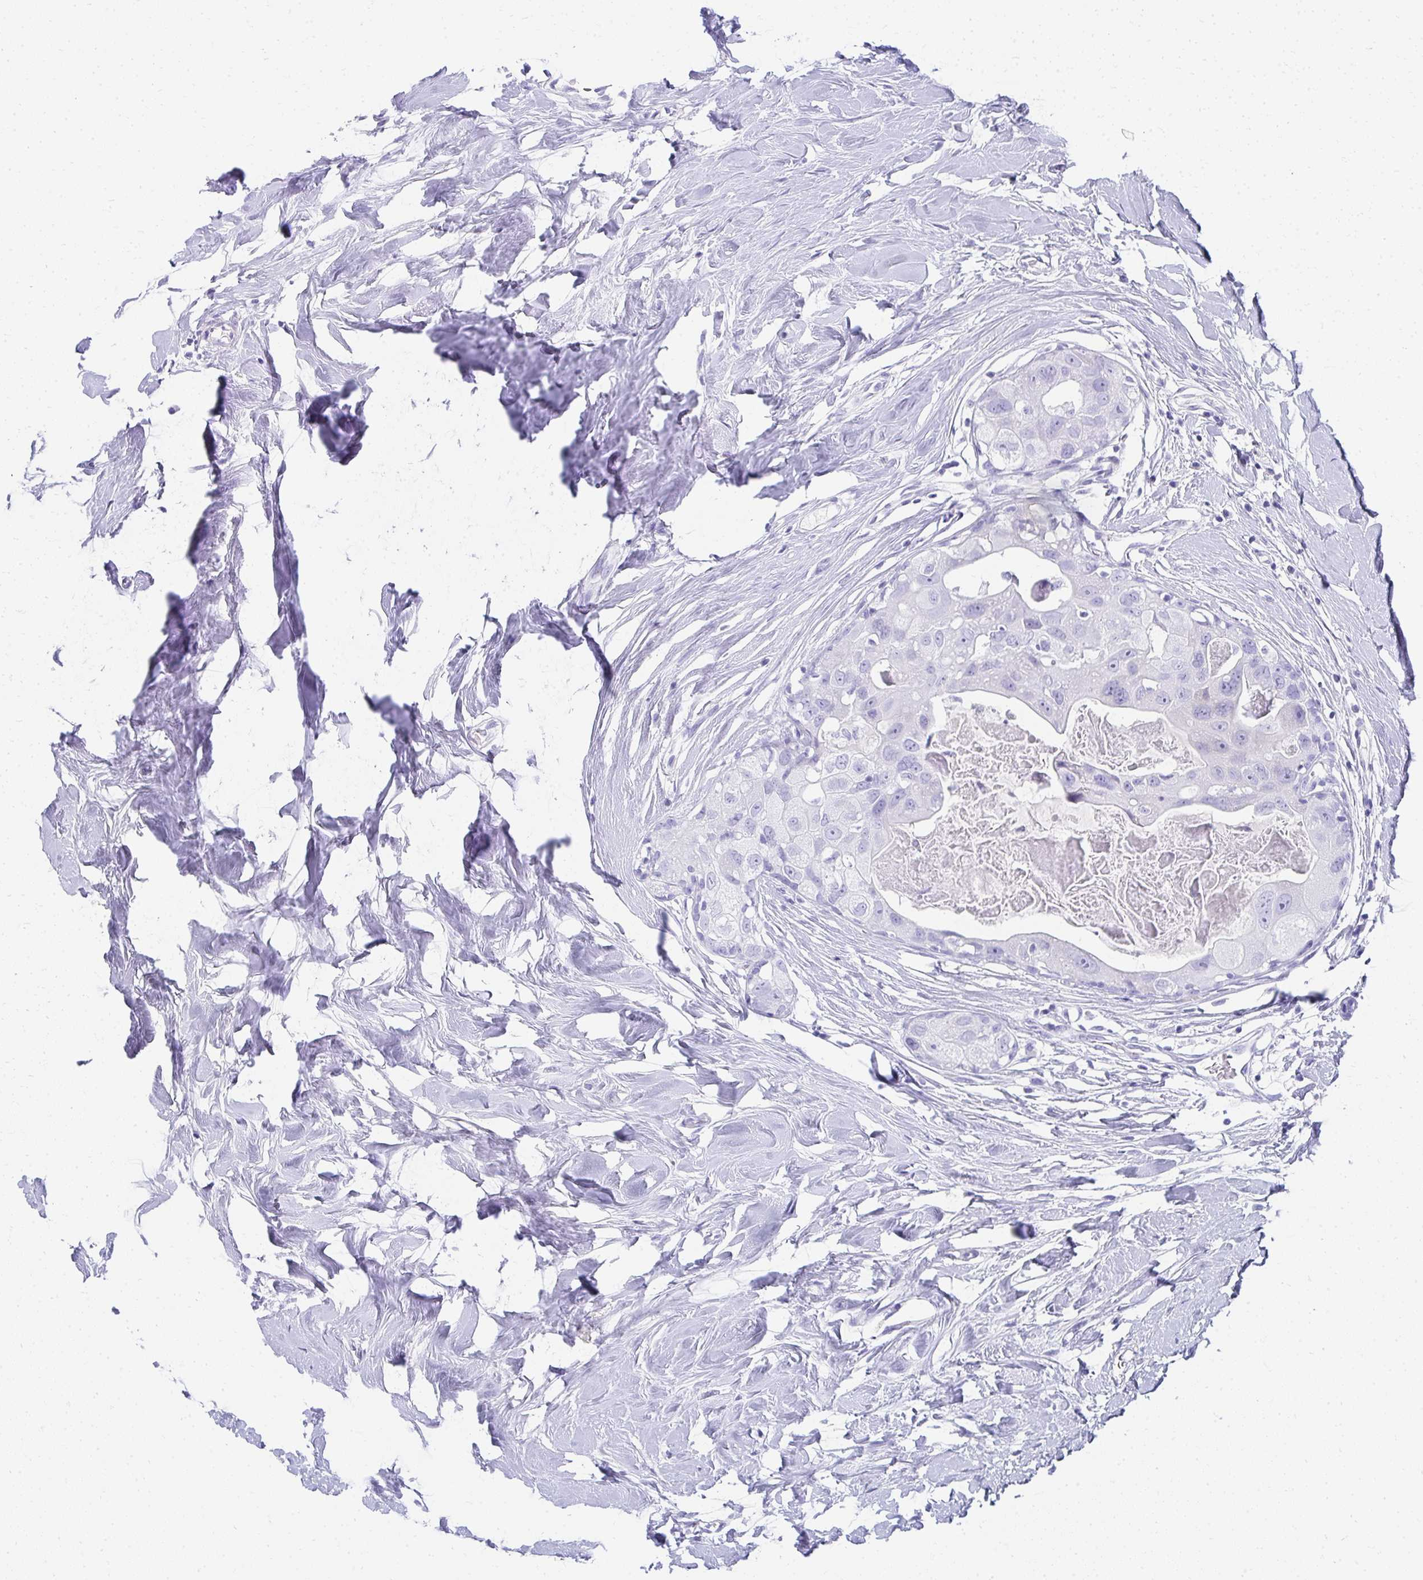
{"staining": {"intensity": "negative", "quantity": "none", "location": "none"}, "tissue": "breast cancer", "cell_type": "Tumor cells", "image_type": "cancer", "snomed": [{"axis": "morphology", "description": "Duct carcinoma"}, {"axis": "topography", "description": "Breast"}], "caption": "Immunohistochemical staining of breast cancer (intraductal carcinoma) reveals no significant staining in tumor cells. (Immunohistochemistry, brightfield microscopy, high magnification).", "gene": "TNNT1", "patient": {"sex": "female", "age": 43}}